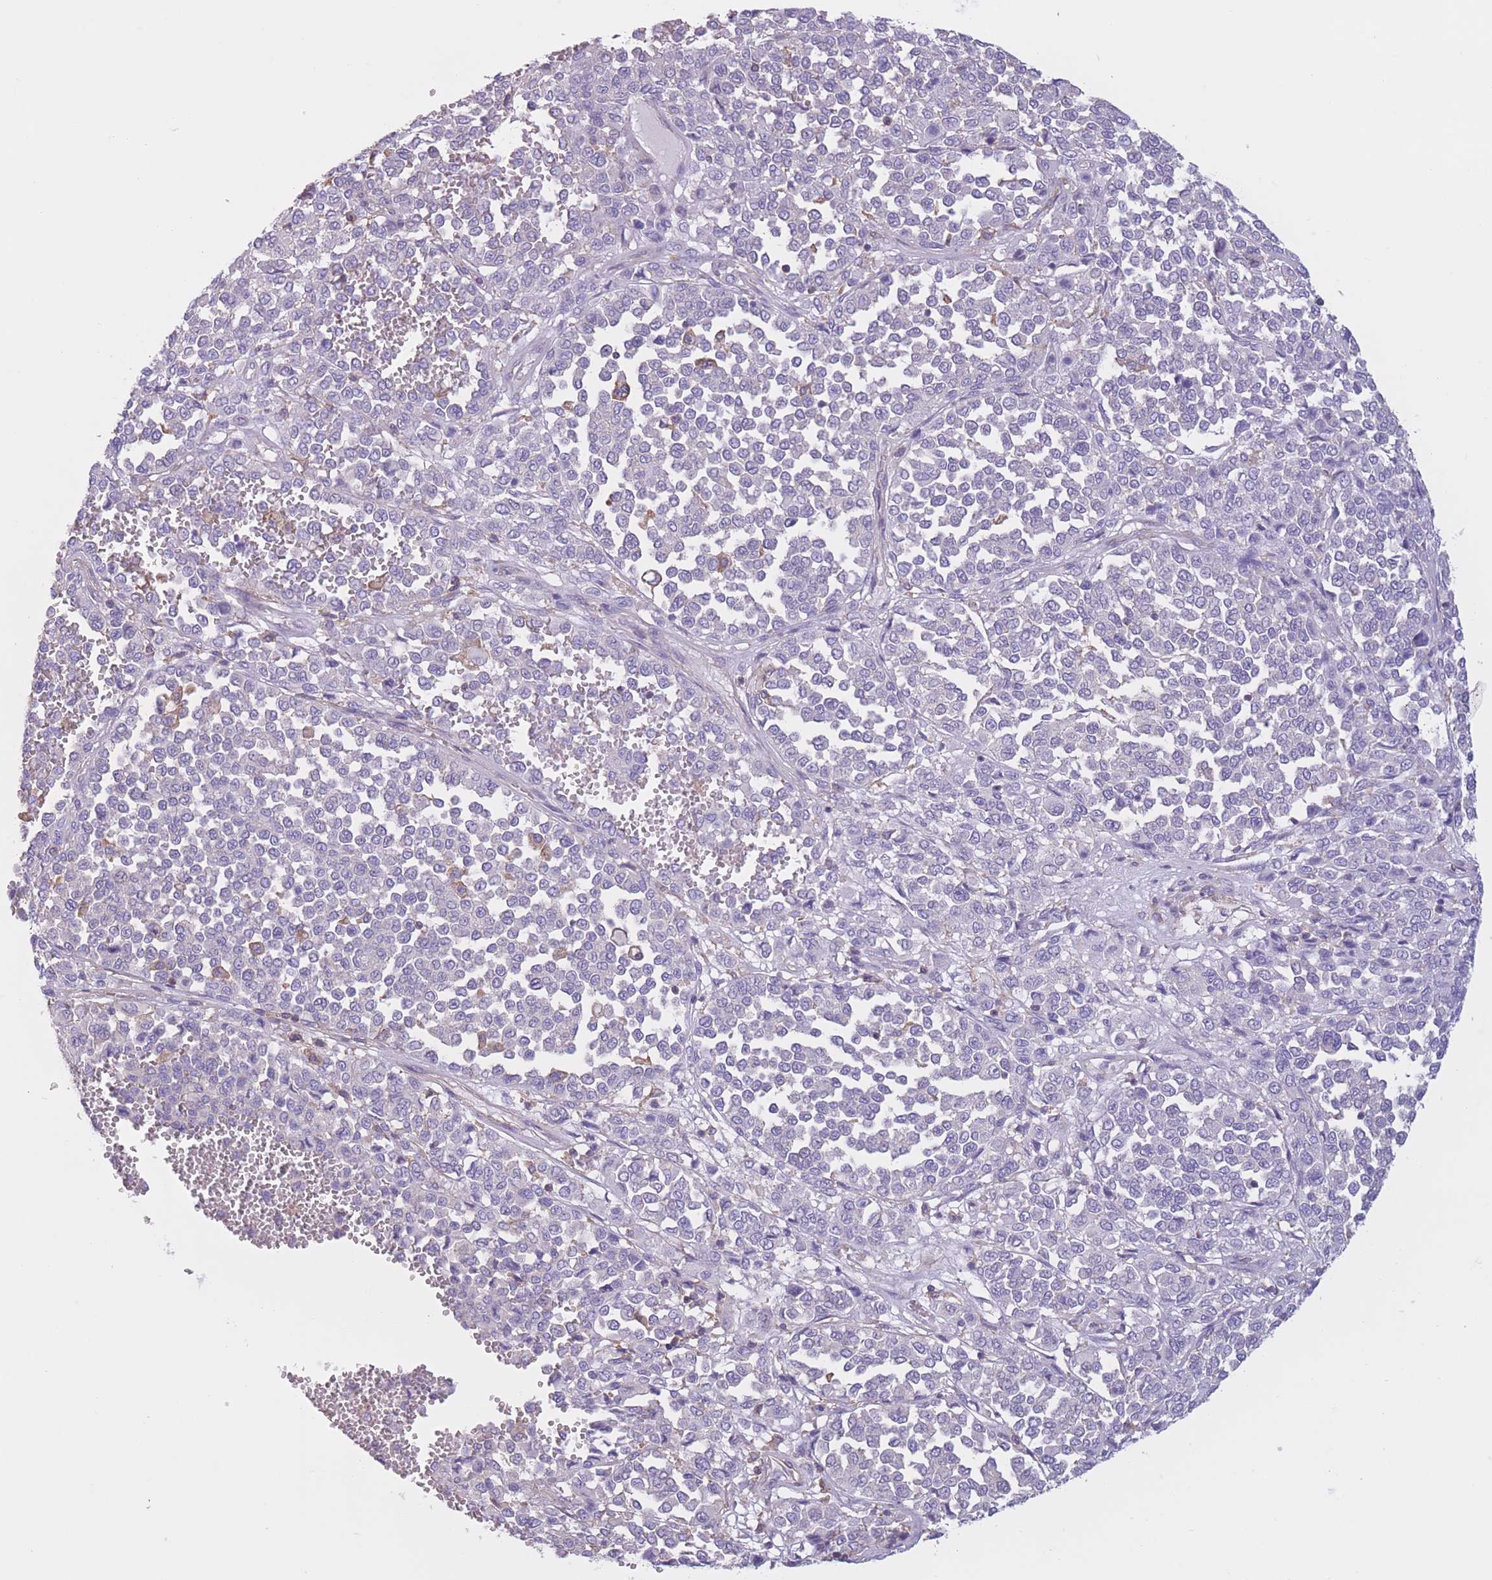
{"staining": {"intensity": "negative", "quantity": "none", "location": "none"}, "tissue": "melanoma", "cell_type": "Tumor cells", "image_type": "cancer", "snomed": [{"axis": "morphology", "description": "Malignant melanoma, Metastatic site"}, {"axis": "topography", "description": "Pancreas"}], "caption": "High power microscopy histopathology image of an immunohistochemistry micrograph of melanoma, revealing no significant positivity in tumor cells. (IHC, brightfield microscopy, high magnification).", "gene": "PDHA1", "patient": {"sex": "female", "age": 30}}